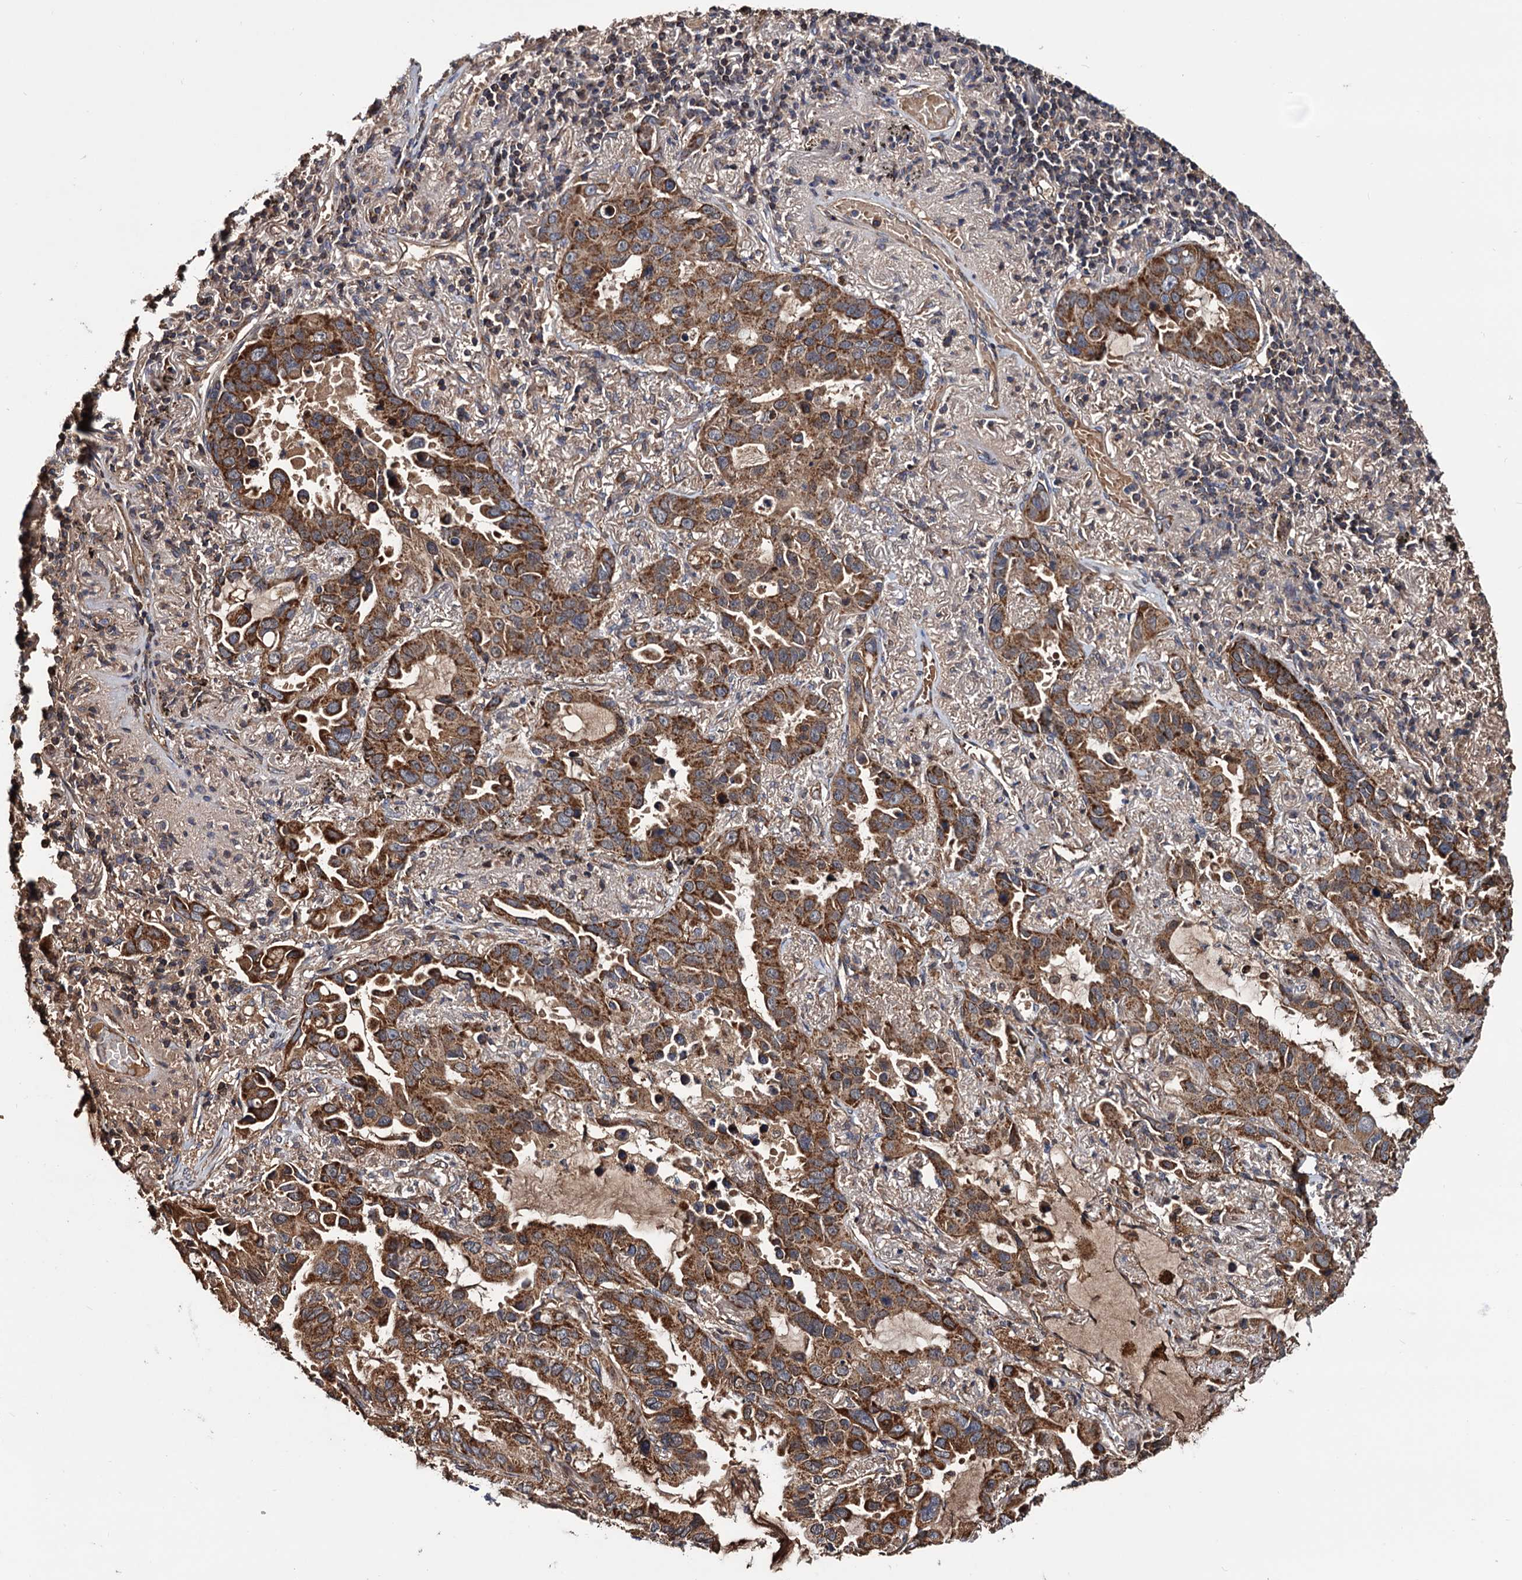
{"staining": {"intensity": "moderate", "quantity": ">75%", "location": "cytoplasmic/membranous"}, "tissue": "lung cancer", "cell_type": "Tumor cells", "image_type": "cancer", "snomed": [{"axis": "morphology", "description": "Adenocarcinoma, NOS"}, {"axis": "topography", "description": "Lung"}], "caption": "Moderate cytoplasmic/membranous positivity is present in about >75% of tumor cells in lung adenocarcinoma.", "gene": "MRPL42", "patient": {"sex": "male", "age": 64}}